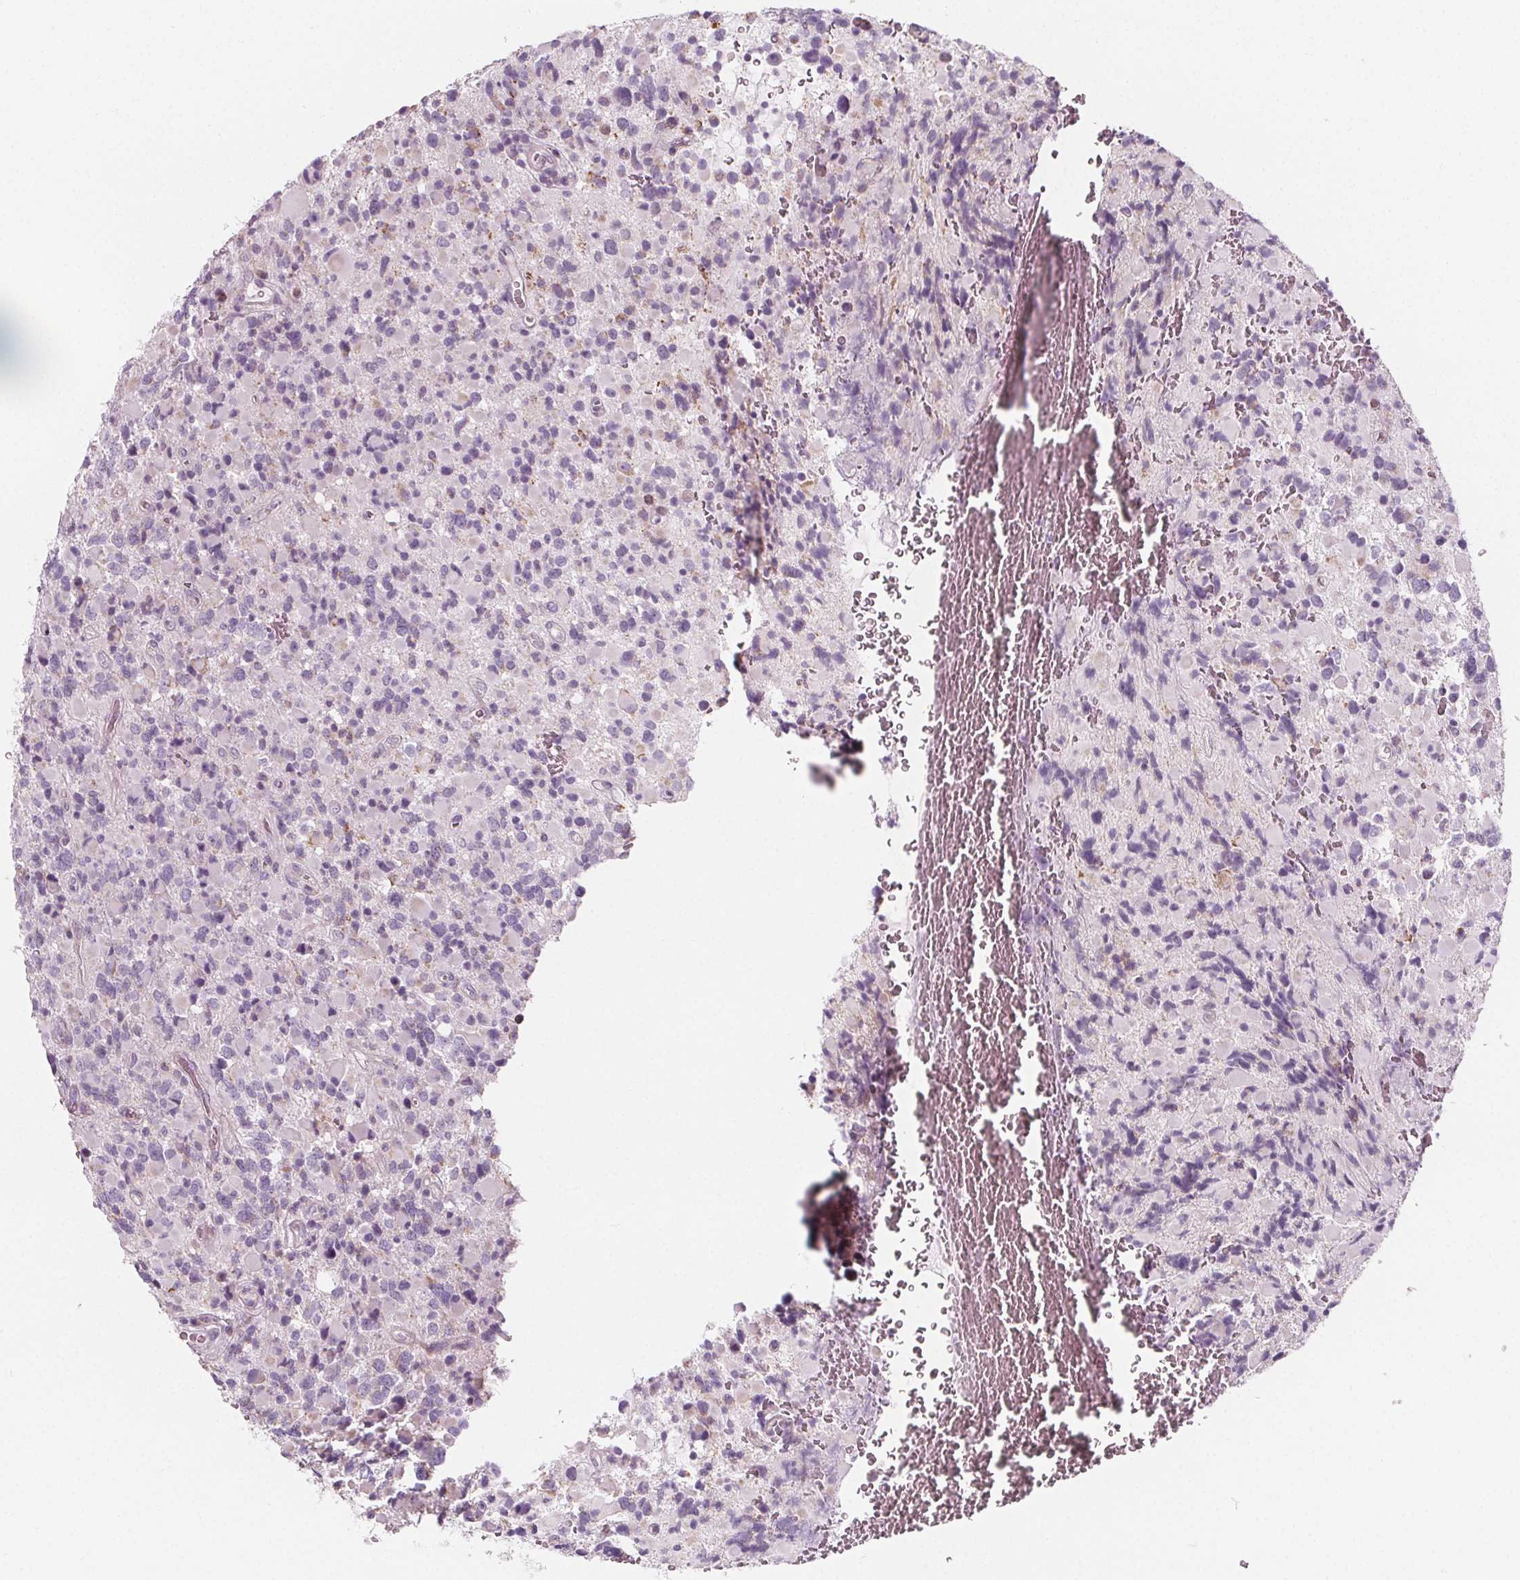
{"staining": {"intensity": "negative", "quantity": "none", "location": "none"}, "tissue": "glioma", "cell_type": "Tumor cells", "image_type": "cancer", "snomed": [{"axis": "morphology", "description": "Glioma, malignant, High grade"}, {"axis": "topography", "description": "Brain"}], "caption": "Tumor cells show no significant protein staining in malignant glioma (high-grade). (DAB (3,3'-diaminobenzidine) immunohistochemistry (IHC), high magnification).", "gene": "IL17C", "patient": {"sex": "female", "age": 40}}